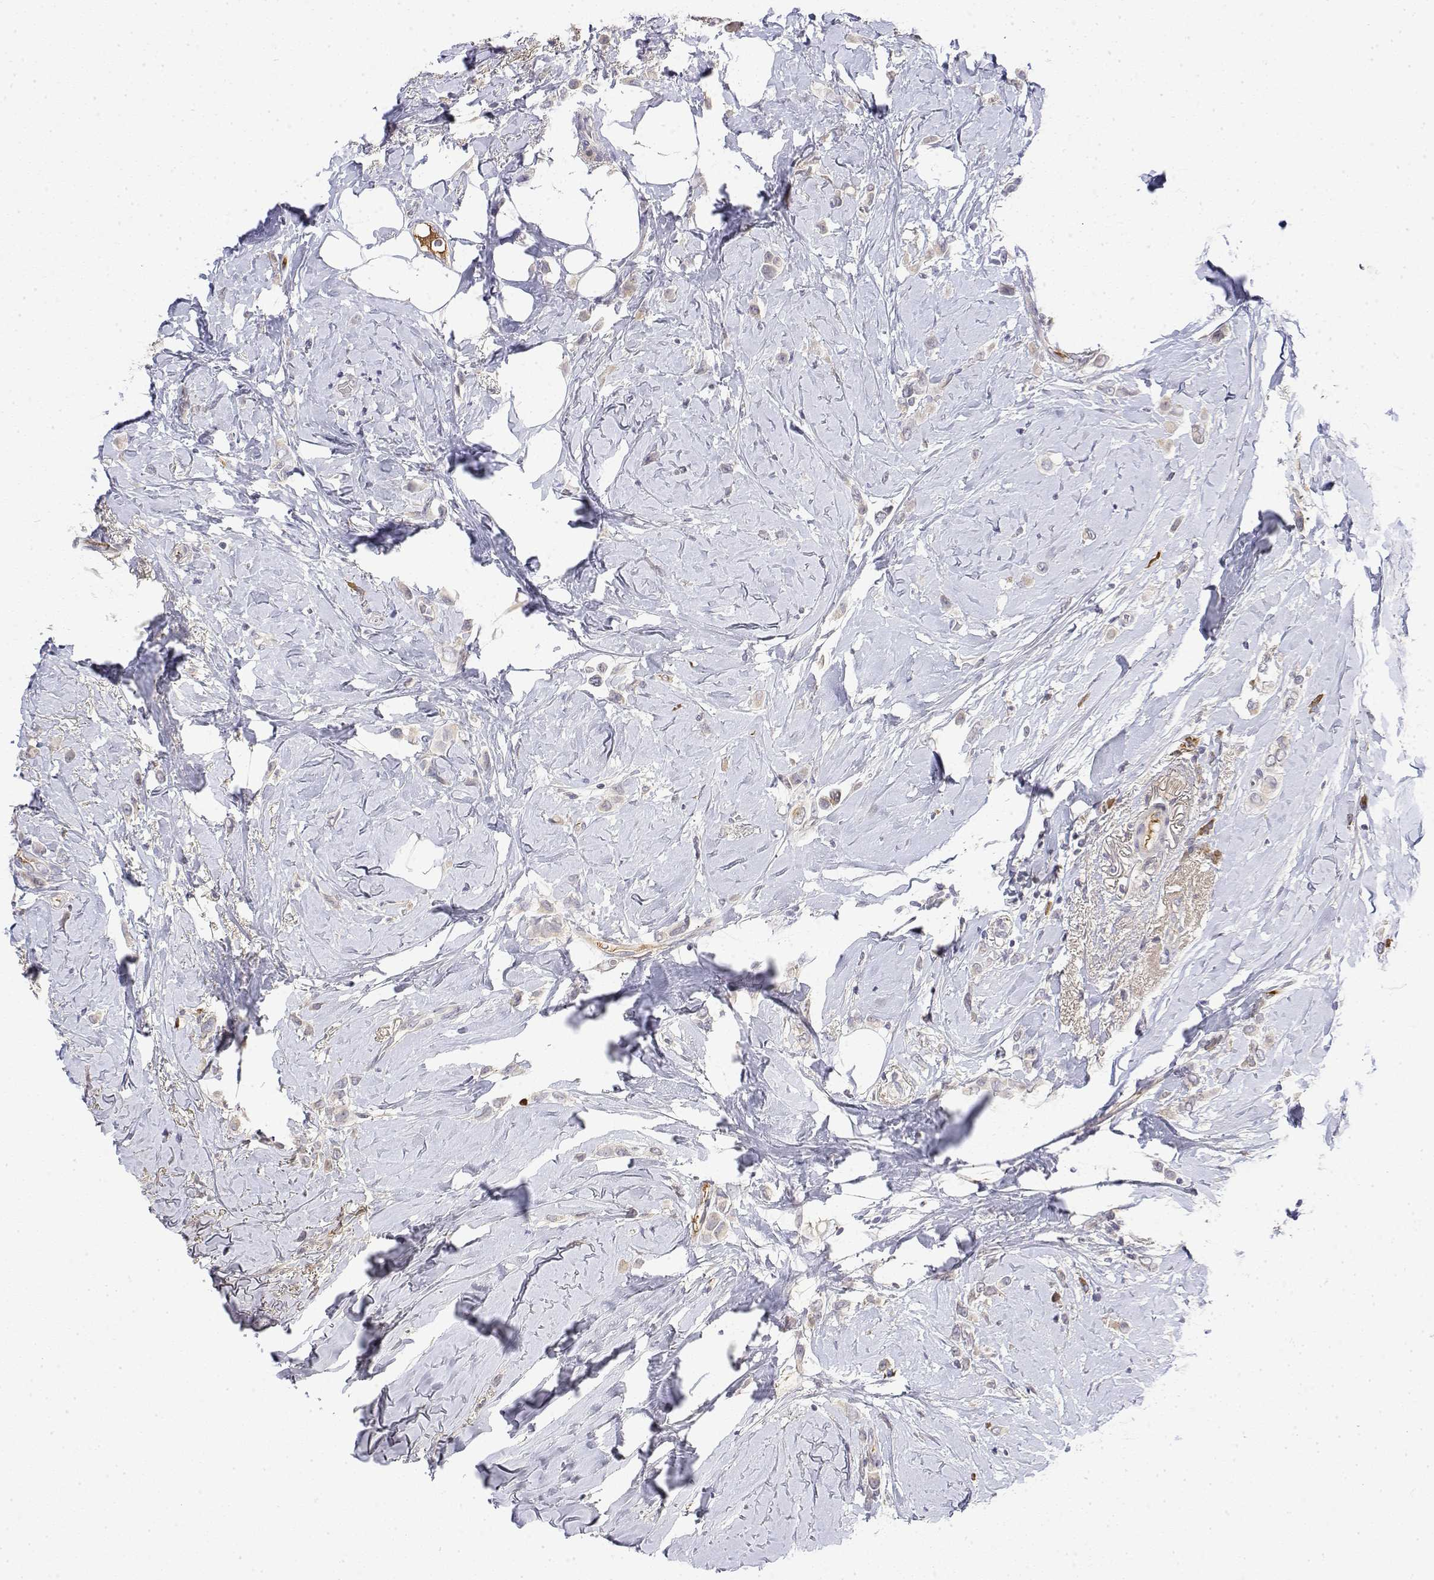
{"staining": {"intensity": "negative", "quantity": "none", "location": "none"}, "tissue": "breast cancer", "cell_type": "Tumor cells", "image_type": "cancer", "snomed": [{"axis": "morphology", "description": "Lobular carcinoma"}, {"axis": "topography", "description": "Breast"}], "caption": "The immunohistochemistry (IHC) histopathology image has no significant staining in tumor cells of breast lobular carcinoma tissue.", "gene": "IGFBP4", "patient": {"sex": "female", "age": 66}}